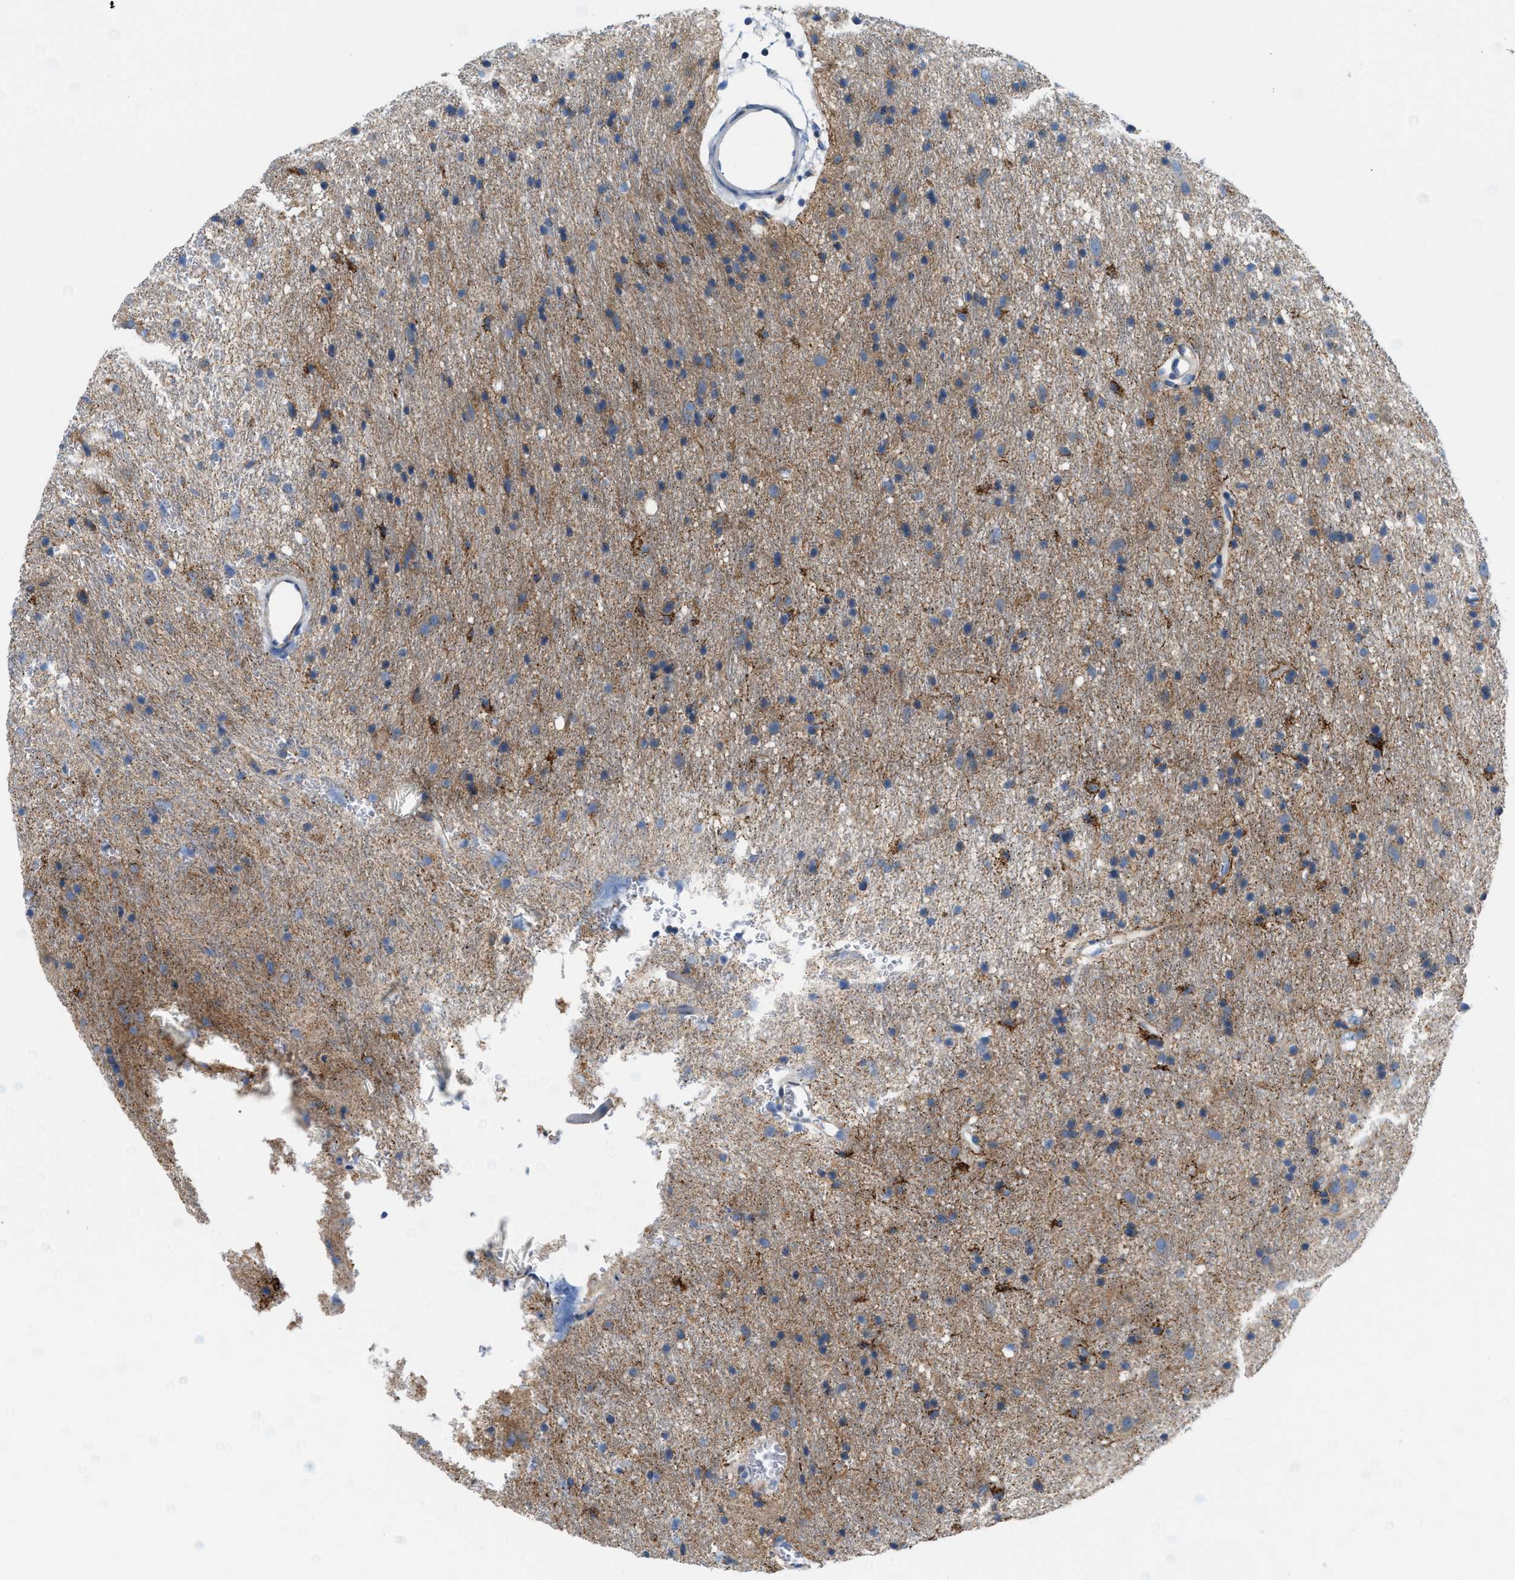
{"staining": {"intensity": "moderate", "quantity": "<25%", "location": "cytoplasmic/membranous"}, "tissue": "glioma", "cell_type": "Tumor cells", "image_type": "cancer", "snomed": [{"axis": "morphology", "description": "Glioma, malignant, Low grade"}, {"axis": "topography", "description": "Brain"}], "caption": "Malignant glioma (low-grade) tissue reveals moderate cytoplasmic/membranous positivity in approximately <25% of tumor cells, visualized by immunohistochemistry.", "gene": "JADE1", "patient": {"sex": "male", "age": 77}}